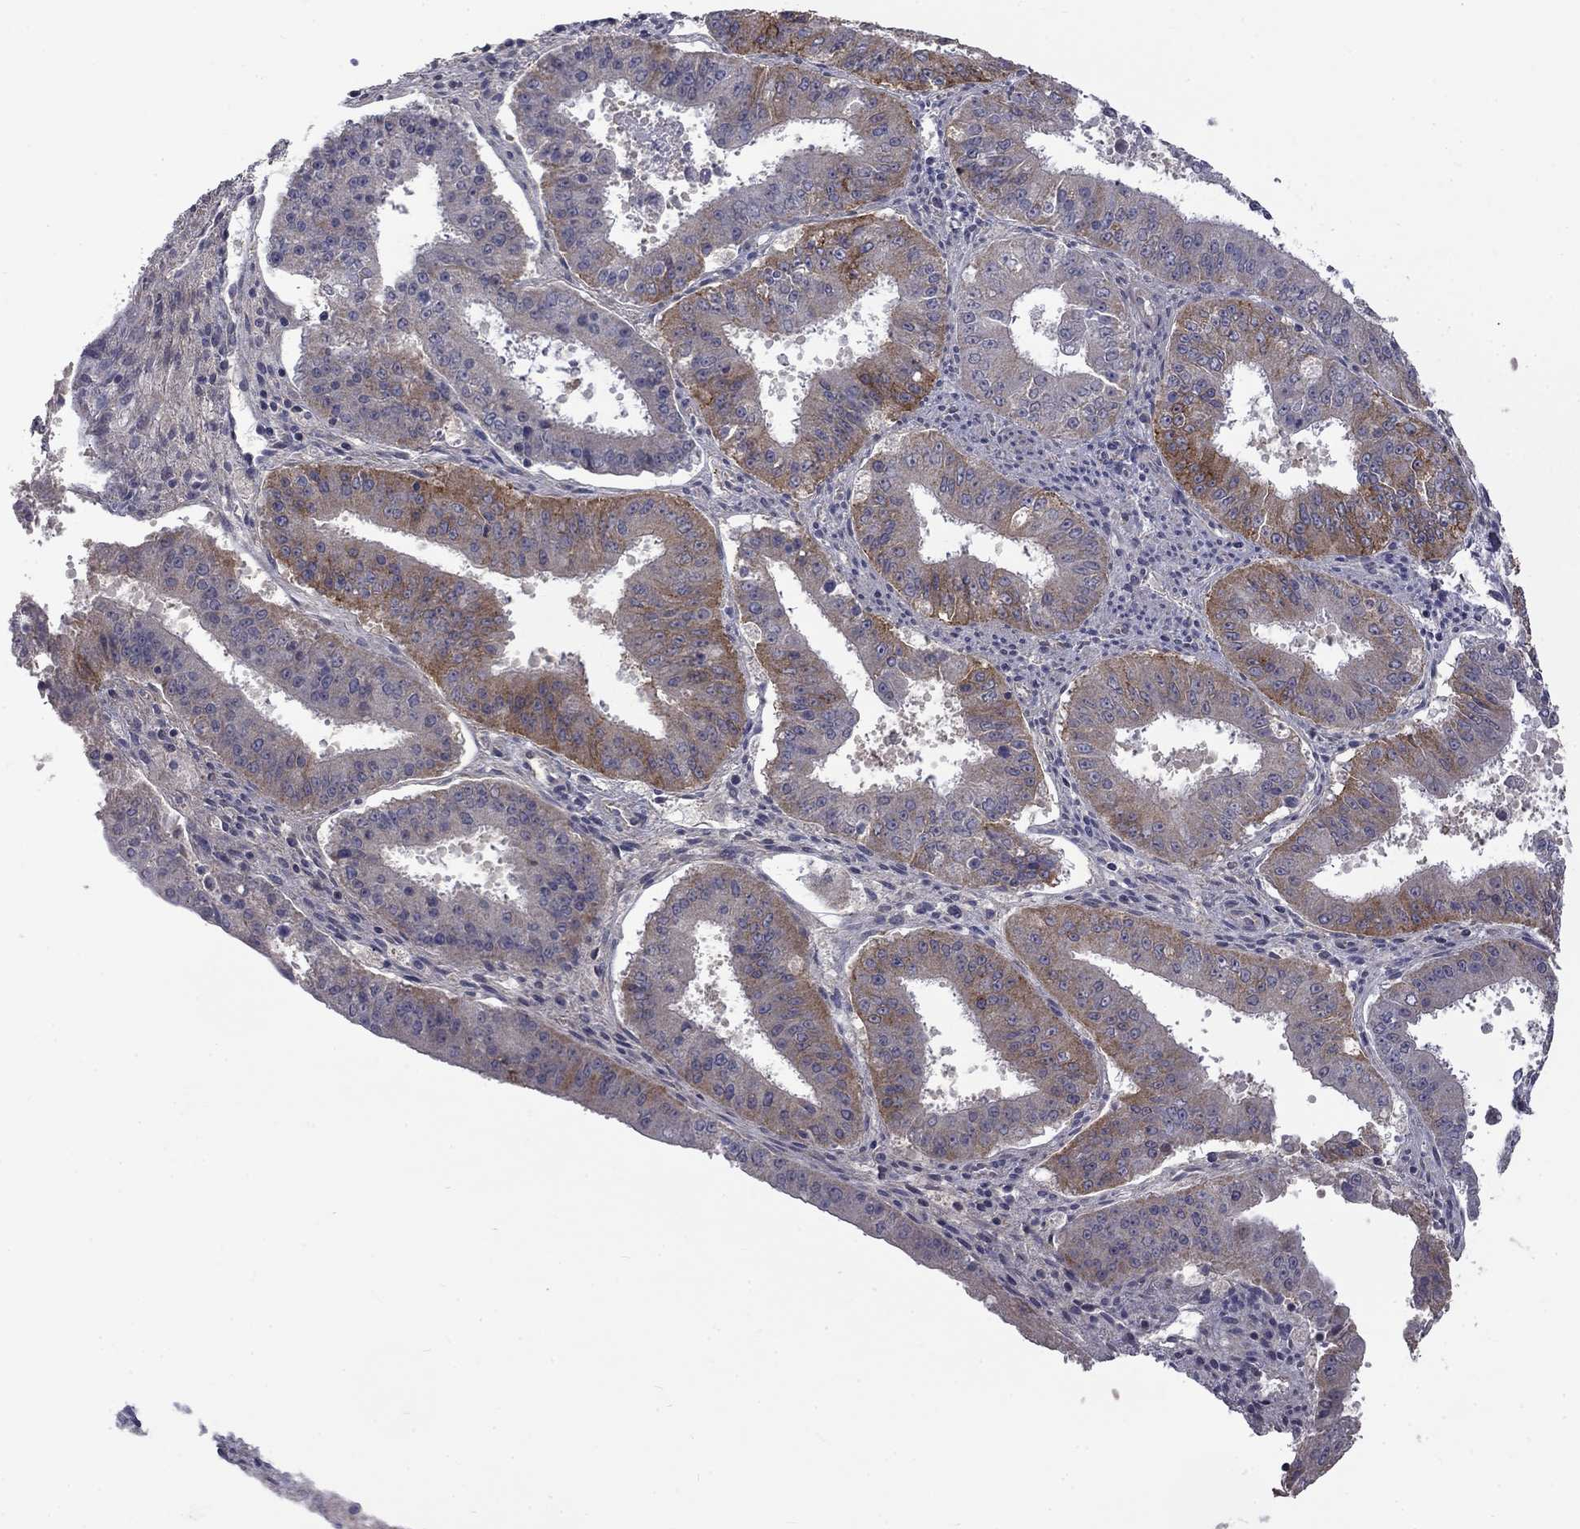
{"staining": {"intensity": "strong", "quantity": "<25%", "location": "cytoplasmic/membranous"}, "tissue": "ovarian cancer", "cell_type": "Tumor cells", "image_type": "cancer", "snomed": [{"axis": "morphology", "description": "Carcinoma, endometroid"}, {"axis": "topography", "description": "Ovary"}], "caption": "The immunohistochemical stain highlights strong cytoplasmic/membranous expression in tumor cells of ovarian cancer tissue.", "gene": "SLC39A14", "patient": {"sex": "female", "age": 42}}